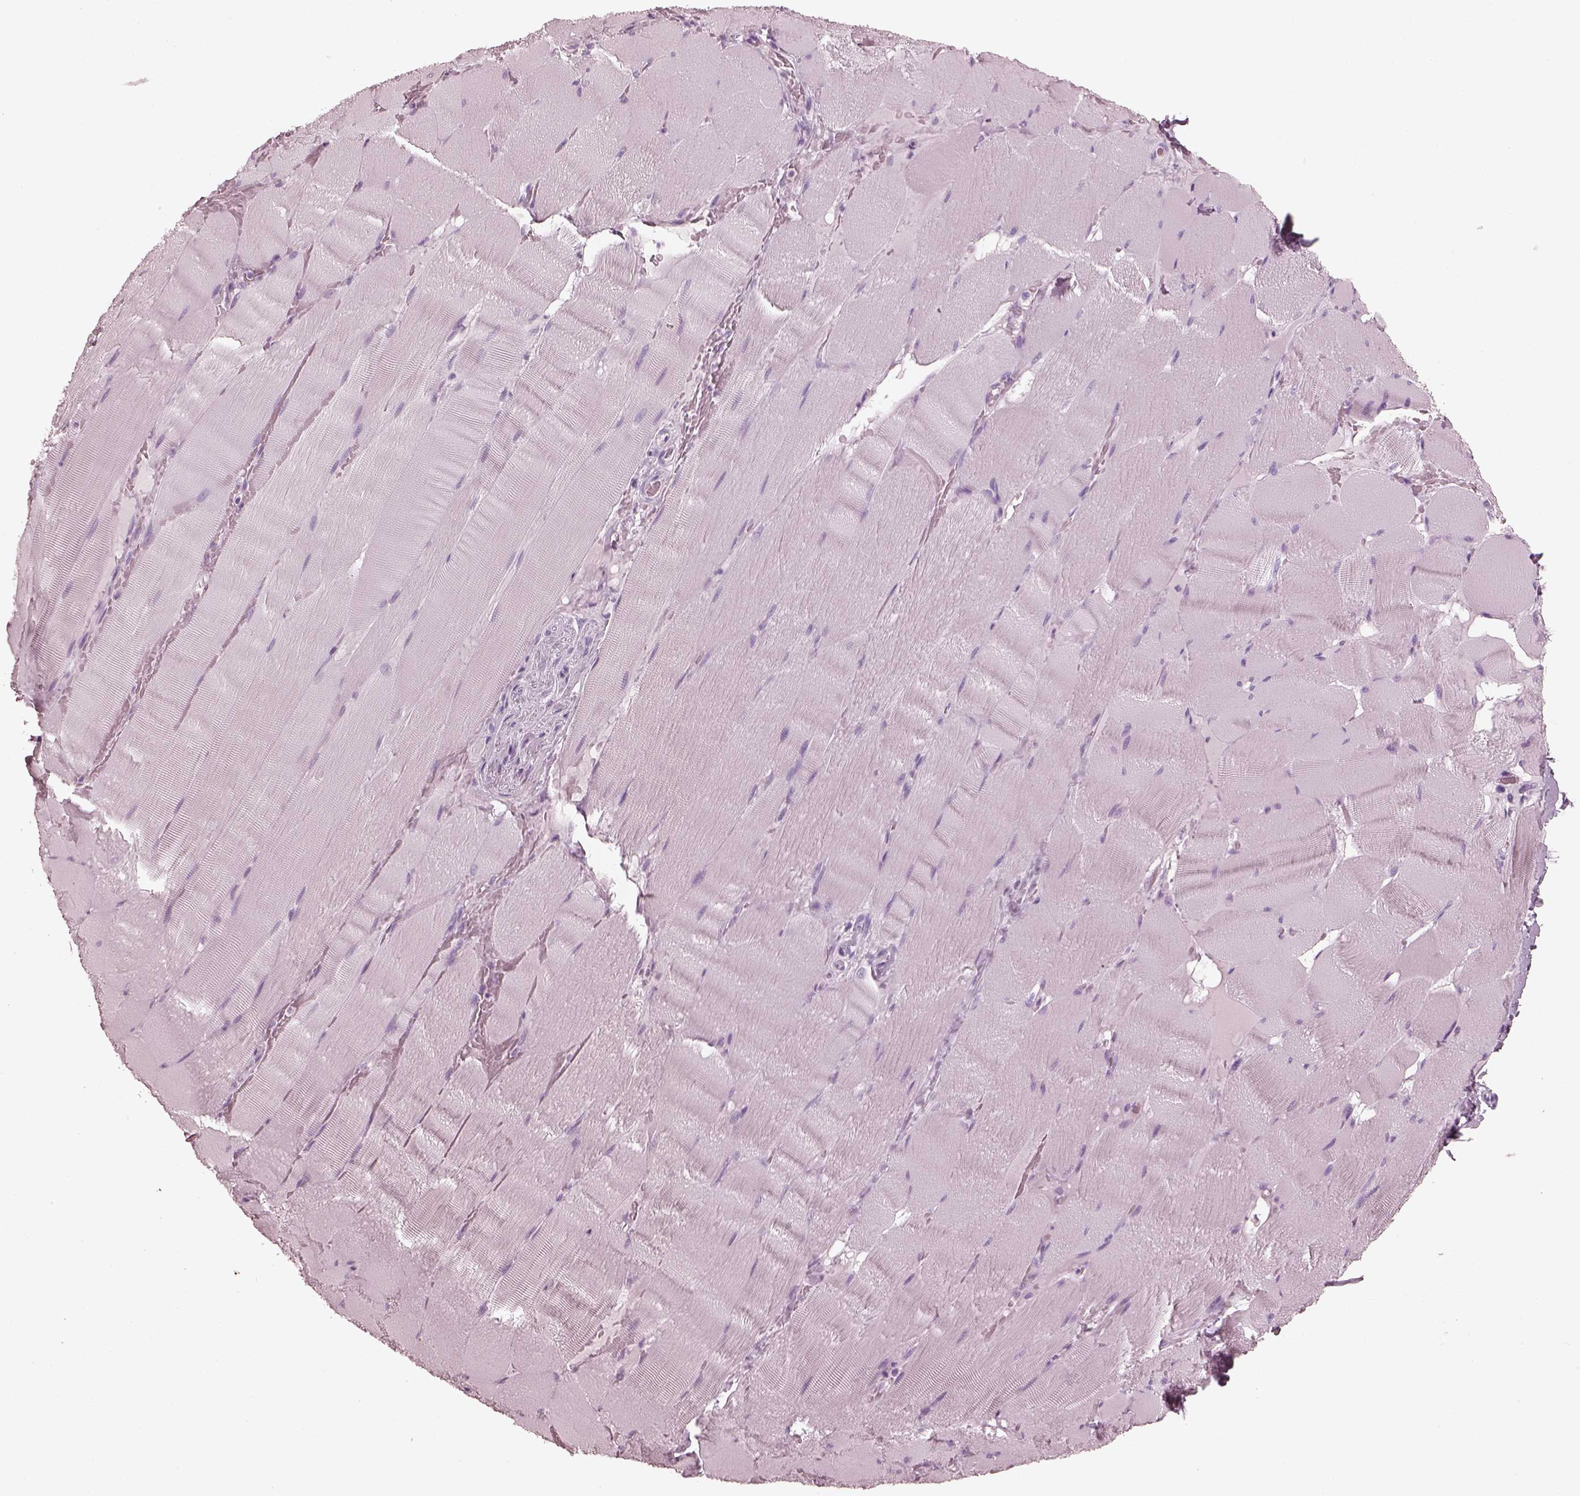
{"staining": {"intensity": "negative", "quantity": "none", "location": "none"}, "tissue": "skeletal muscle", "cell_type": "Myocytes", "image_type": "normal", "snomed": [{"axis": "morphology", "description": "Normal tissue, NOS"}, {"axis": "topography", "description": "Skeletal muscle"}], "caption": "DAB immunohistochemical staining of normal human skeletal muscle displays no significant staining in myocytes.", "gene": "FABP9", "patient": {"sex": "male", "age": 56}}